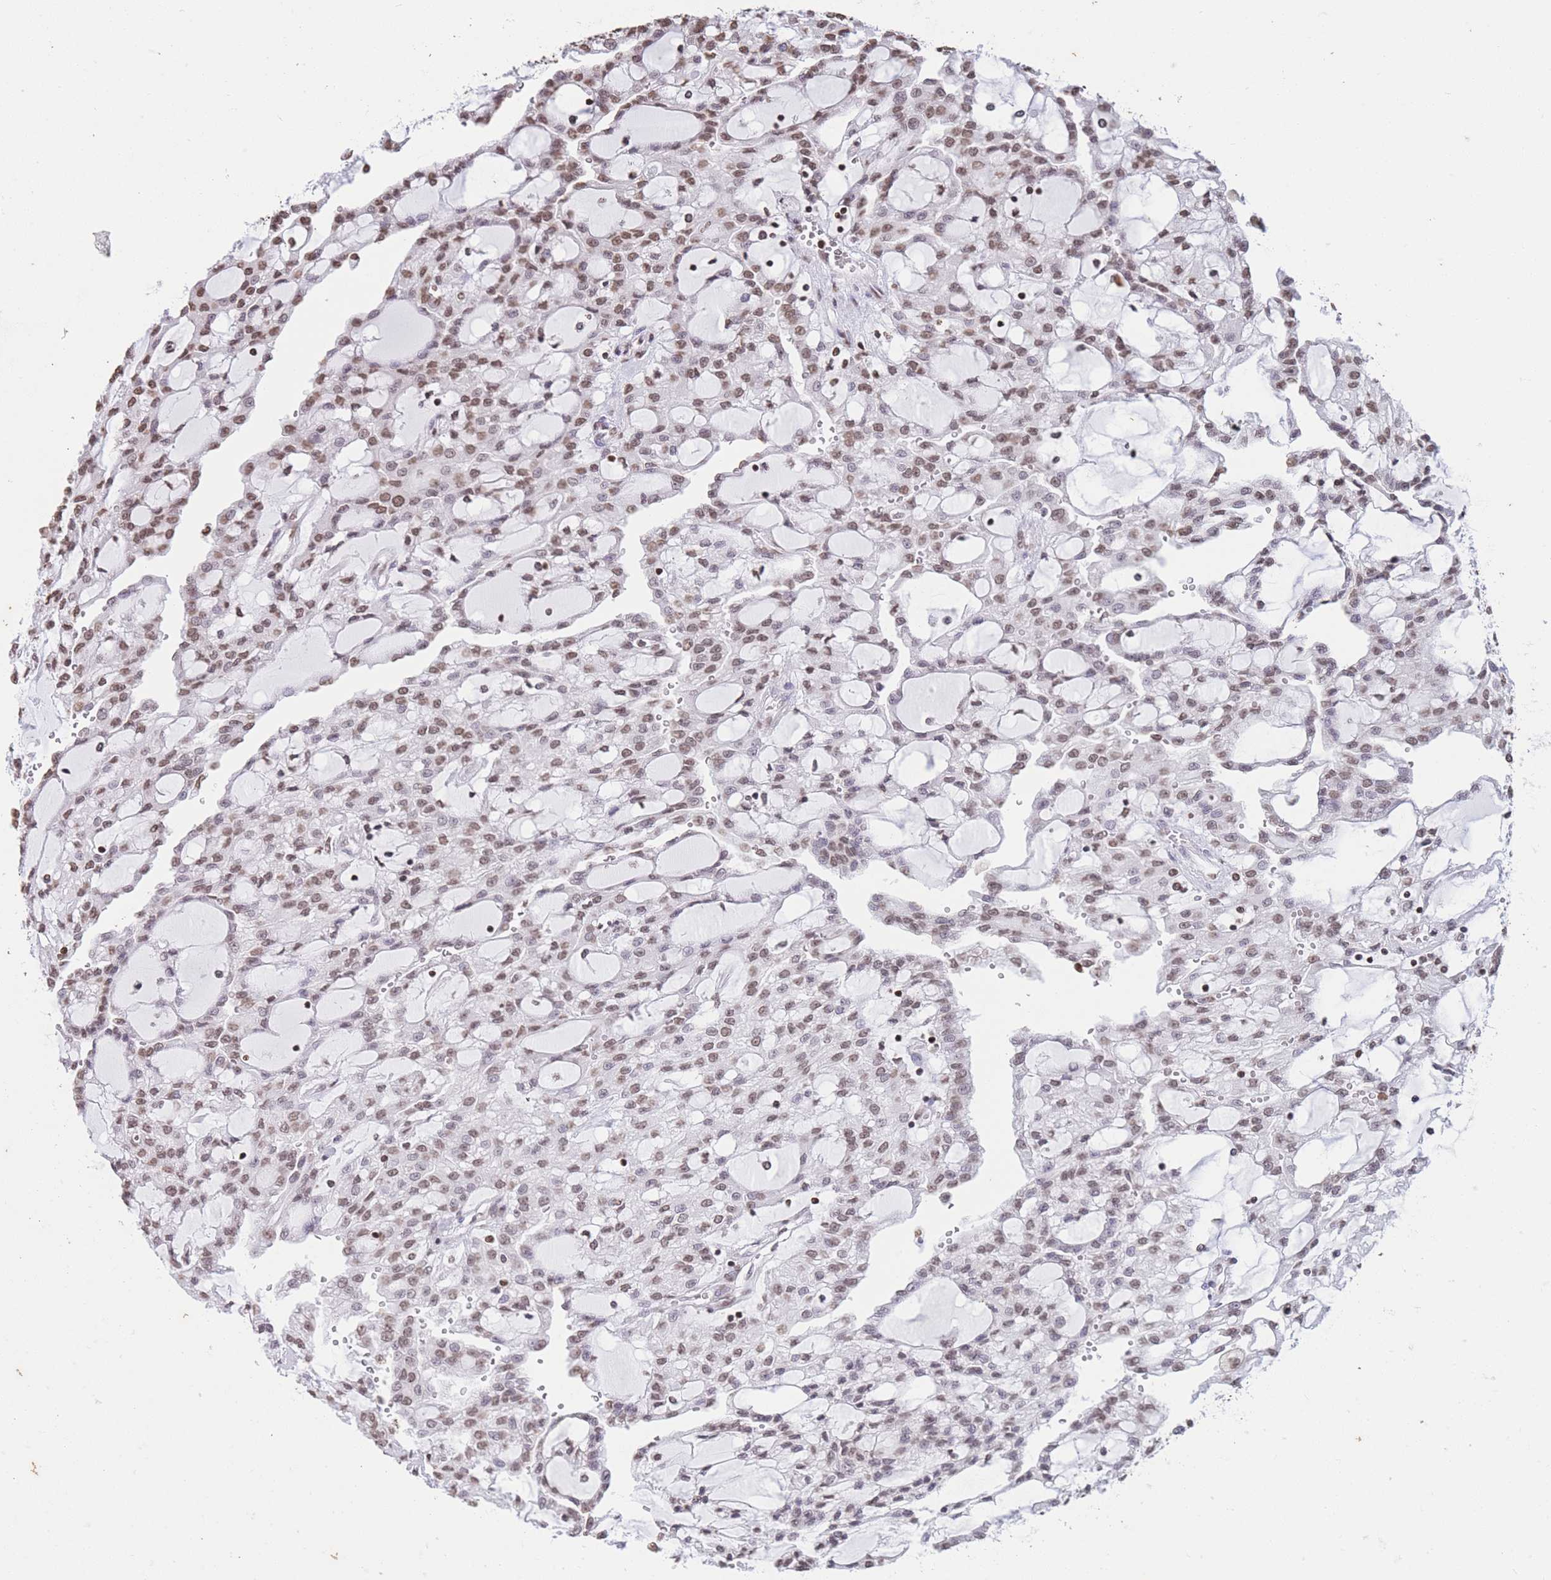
{"staining": {"intensity": "moderate", "quantity": ">75%", "location": "nuclear"}, "tissue": "renal cancer", "cell_type": "Tumor cells", "image_type": "cancer", "snomed": [{"axis": "morphology", "description": "Adenocarcinoma, NOS"}, {"axis": "topography", "description": "Kidney"}], "caption": "Tumor cells exhibit medium levels of moderate nuclear staining in approximately >75% of cells in renal adenocarcinoma.", "gene": "H2BC11", "patient": {"sex": "male", "age": 63}}